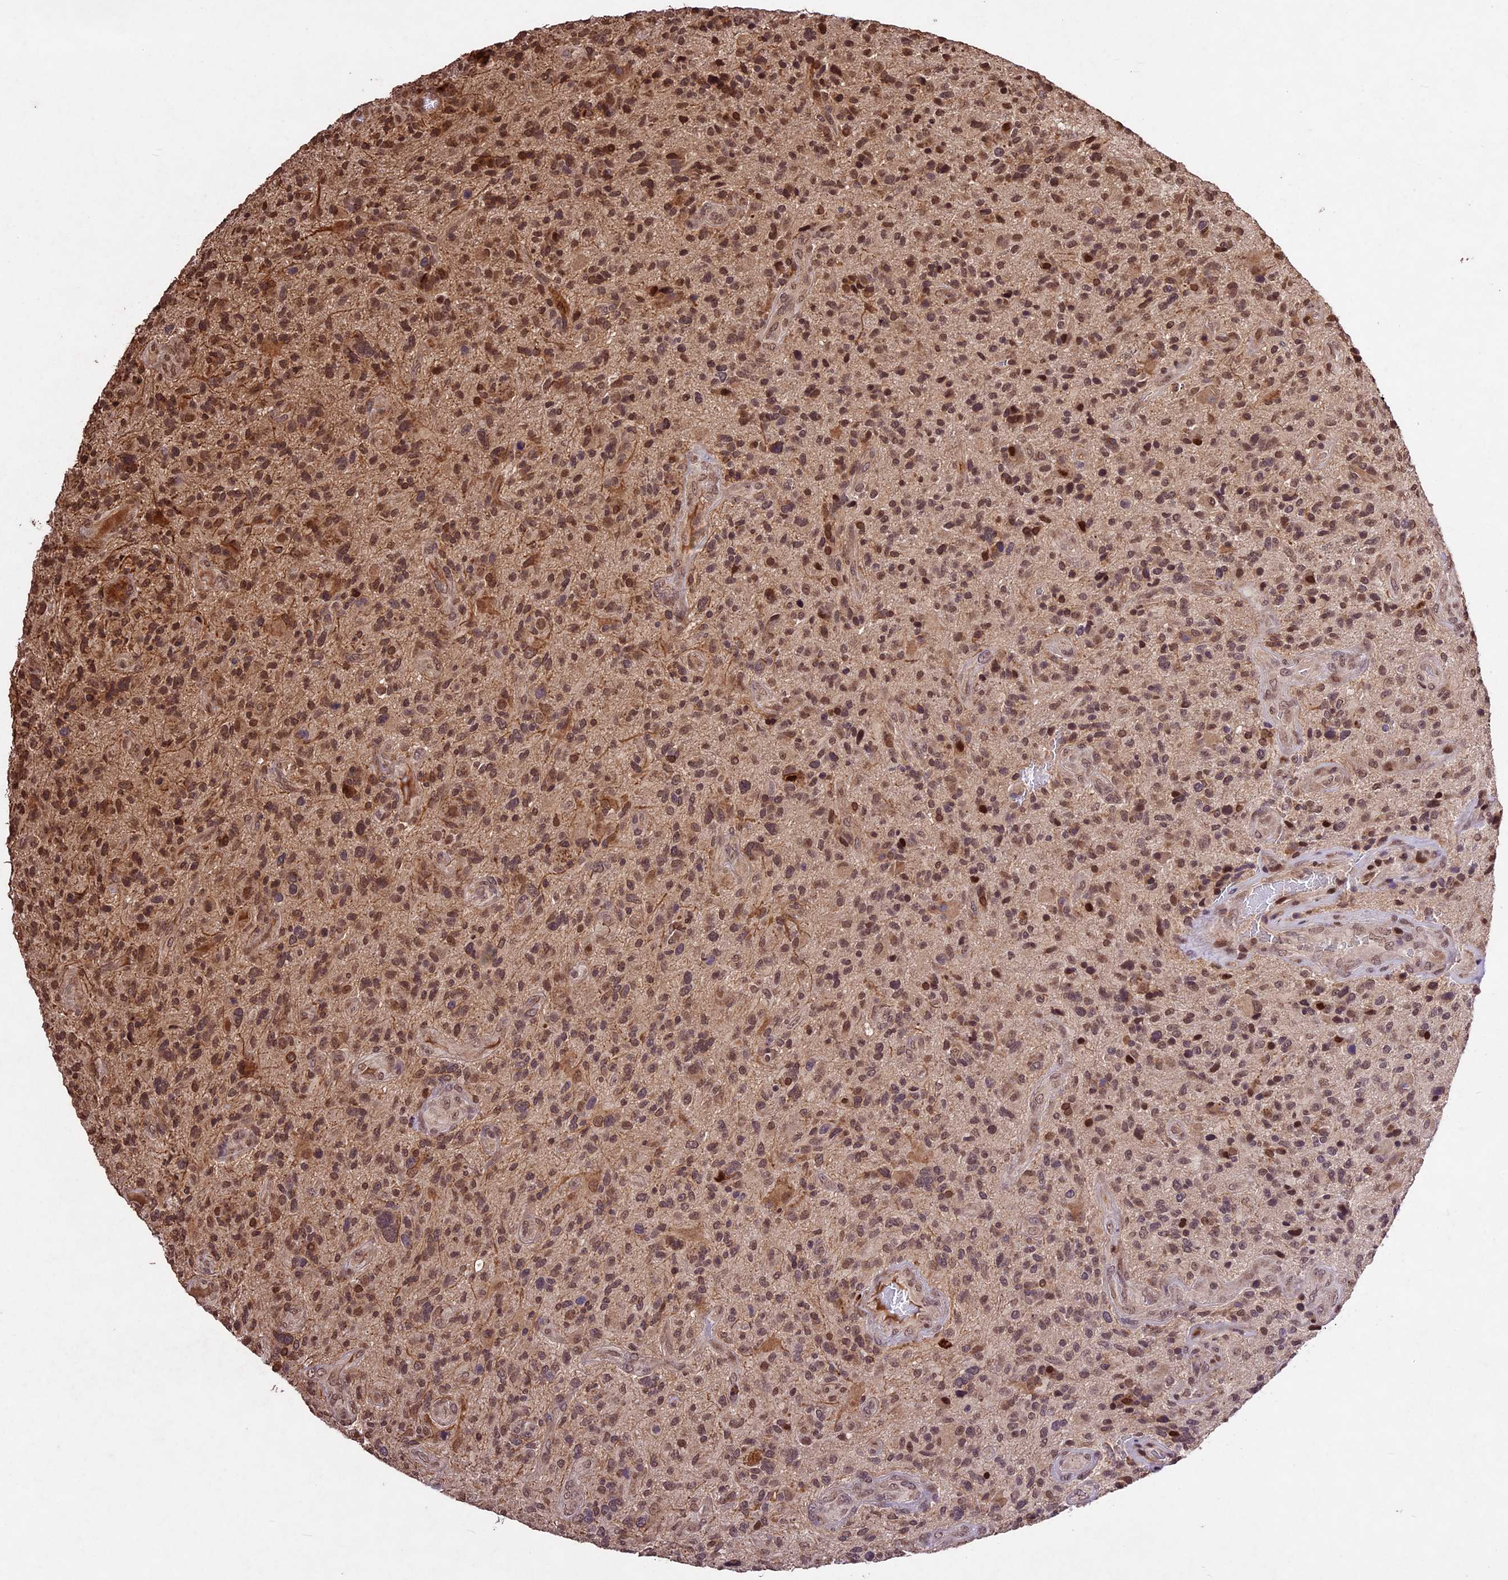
{"staining": {"intensity": "moderate", "quantity": ">75%", "location": "nuclear"}, "tissue": "glioma", "cell_type": "Tumor cells", "image_type": "cancer", "snomed": [{"axis": "morphology", "description": "Glioma, malignant, High grade"}, {"axis": "topography", "description": "Brain"}], "caption": "Approximately >75% of tumor cells in glioma exhibit moderate nuclear protein positivity as visualized by brown immunohistochemical staining.", "gene": "CDKN2AIP", "patient": {"sex": "male", "age": 47}}